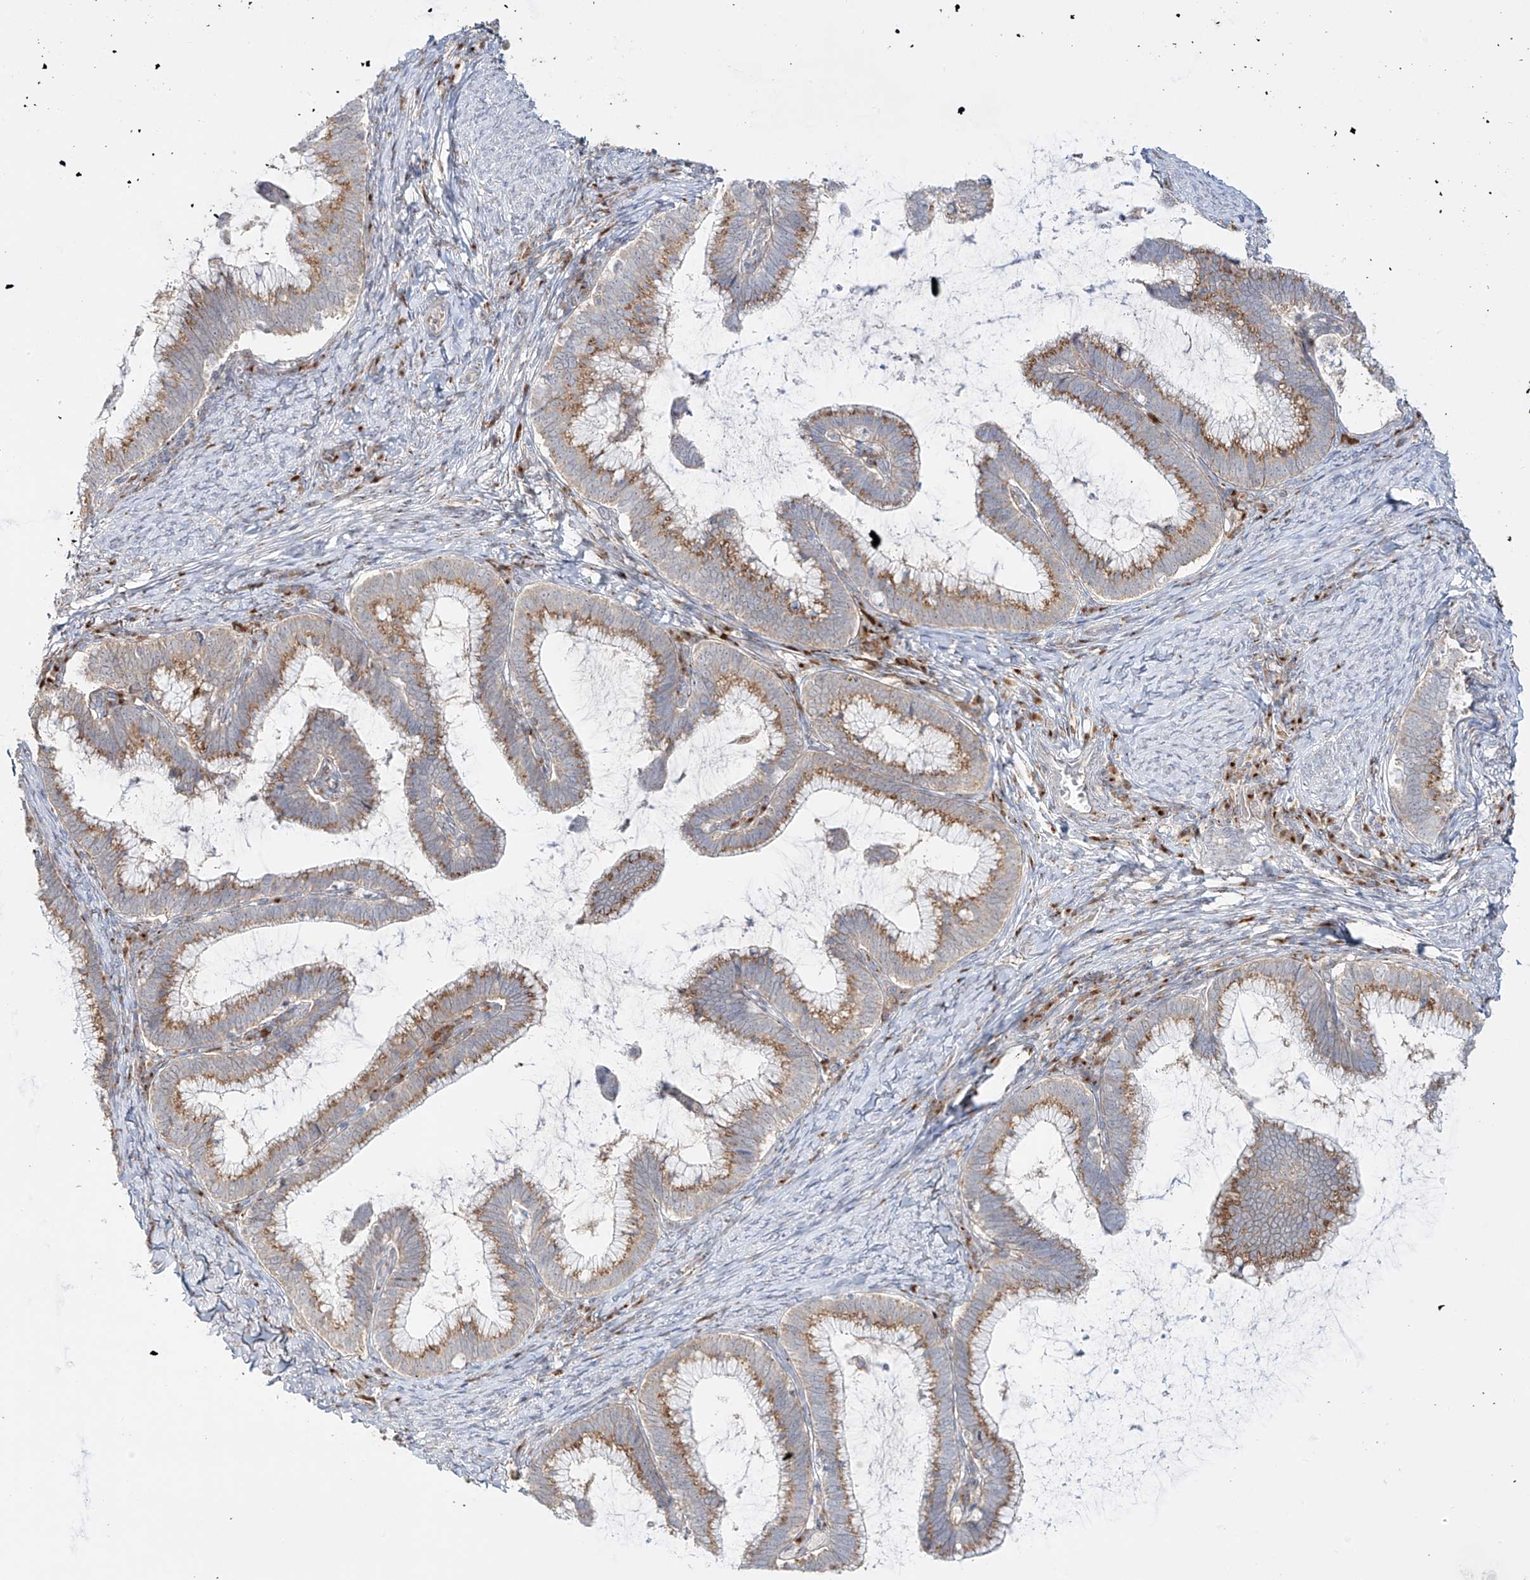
{"staining": {"intensity": "moderate", "quantity": ">75%", "location": "cytoplasmic/membranous"}, "tissue": "cervical cancer", "cell_type": "Tumor cells", "image_type": "cancer", "snomed": [{"axis": "morphology", "description": "Adenocarcinoma, NOS"}, {"axis": "topography", "description": "Cervix"}], "caption": "Immunohistochemistry histopathology image of cervical adenocarcinoma stained for a protein (brown), which demonstrates medium levels of moderate cytoplasmic/membranous expression in about >75% of tumor cells.", "gene": "BSDC1", "patient": {"sex": "female", "age": 36}}